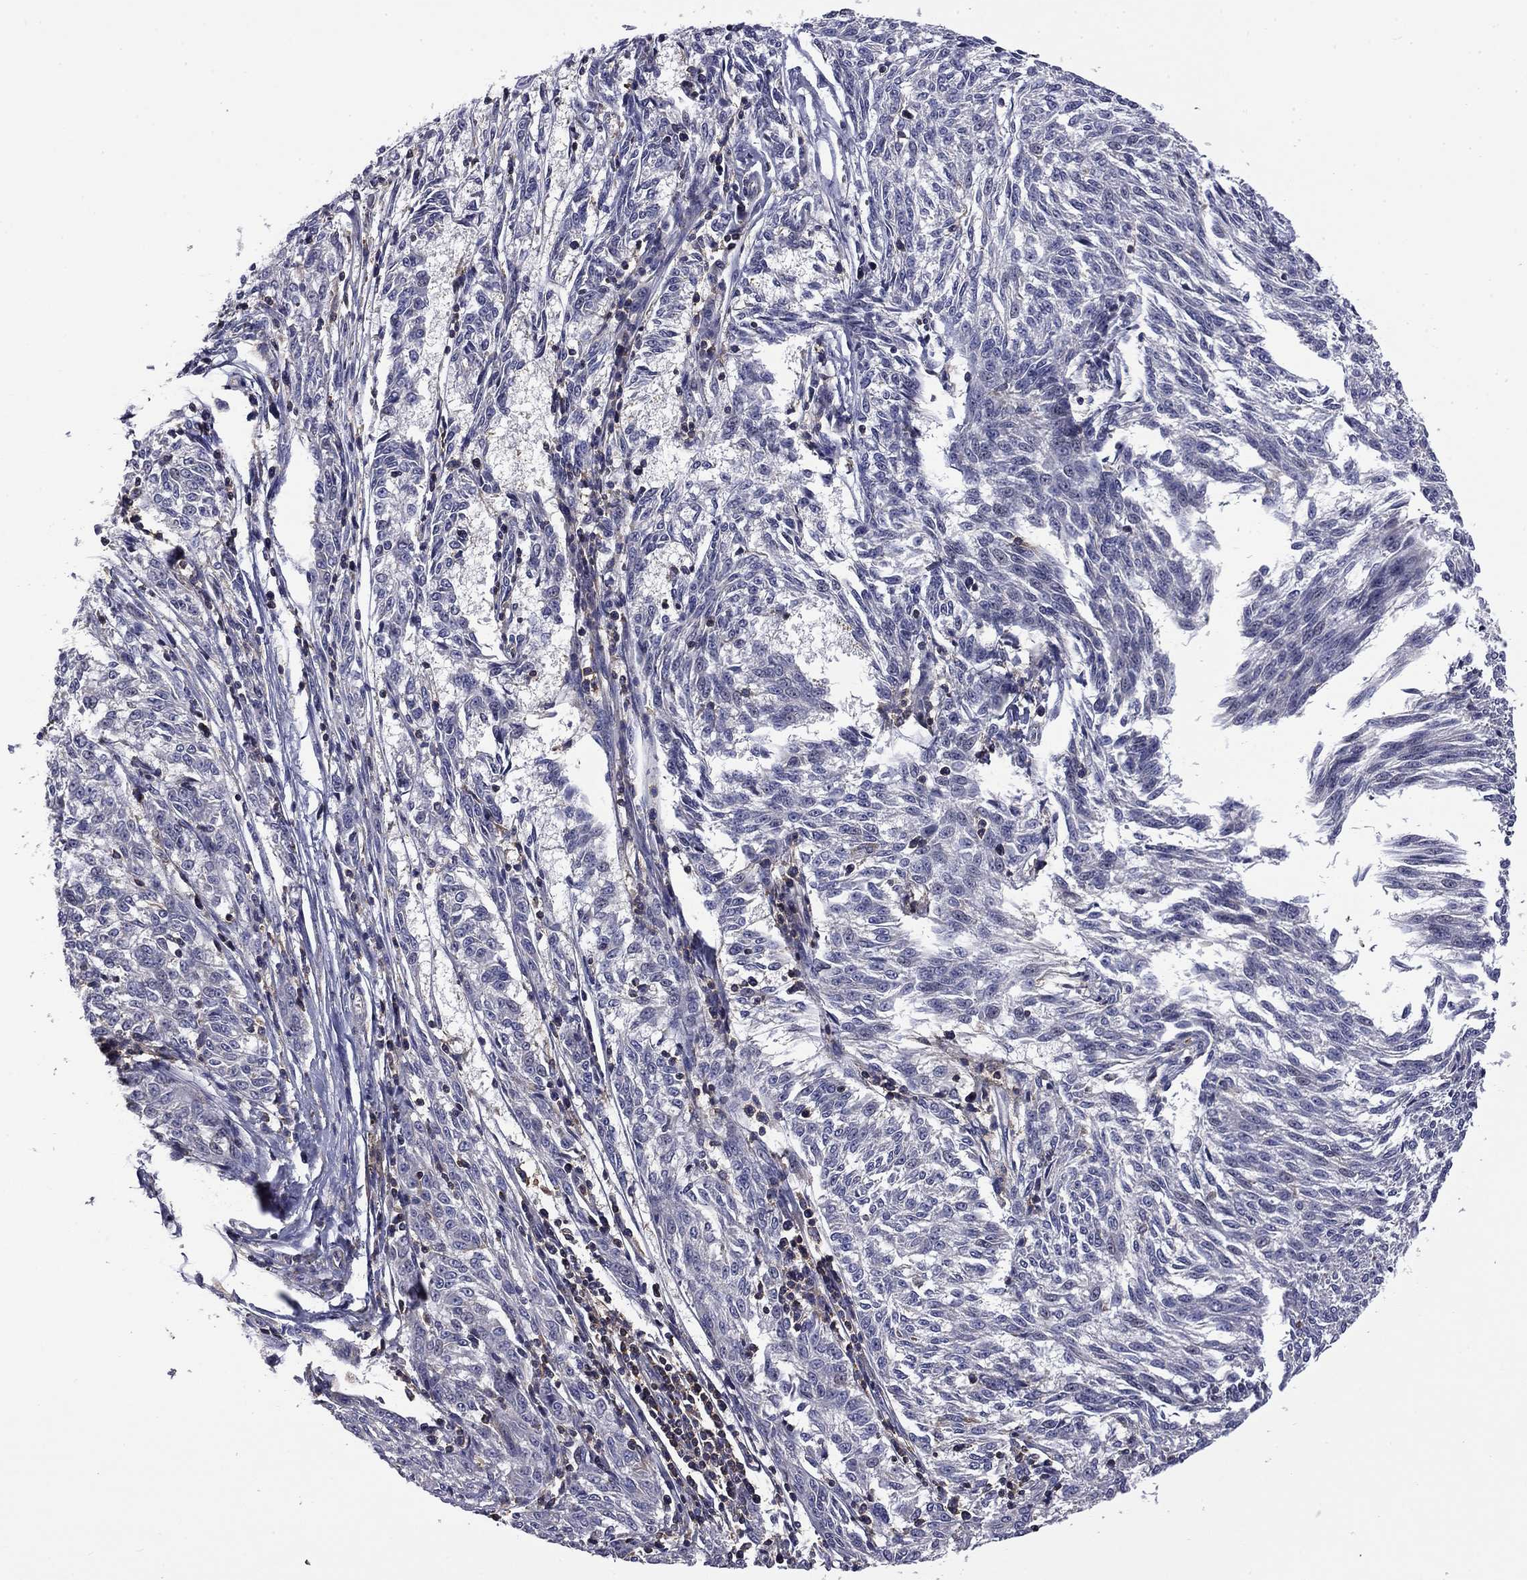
{"staining": {"intensity": "negative", "quantity": "none", "location": "none"}, "tissue": "melanoma", "cell_type": "Tumor cells", "image_type": "cancer", "snomed": [{"axis": "morphology", "description": "Malignant melanoma, NOS"}, {"axis": "topography", "description": "Skin"}], "caption": "Tumor cells show no significant positivity in melanoma.", "gene": "ARHGAP45", "patient": {"sex": "female", "age": 72}}